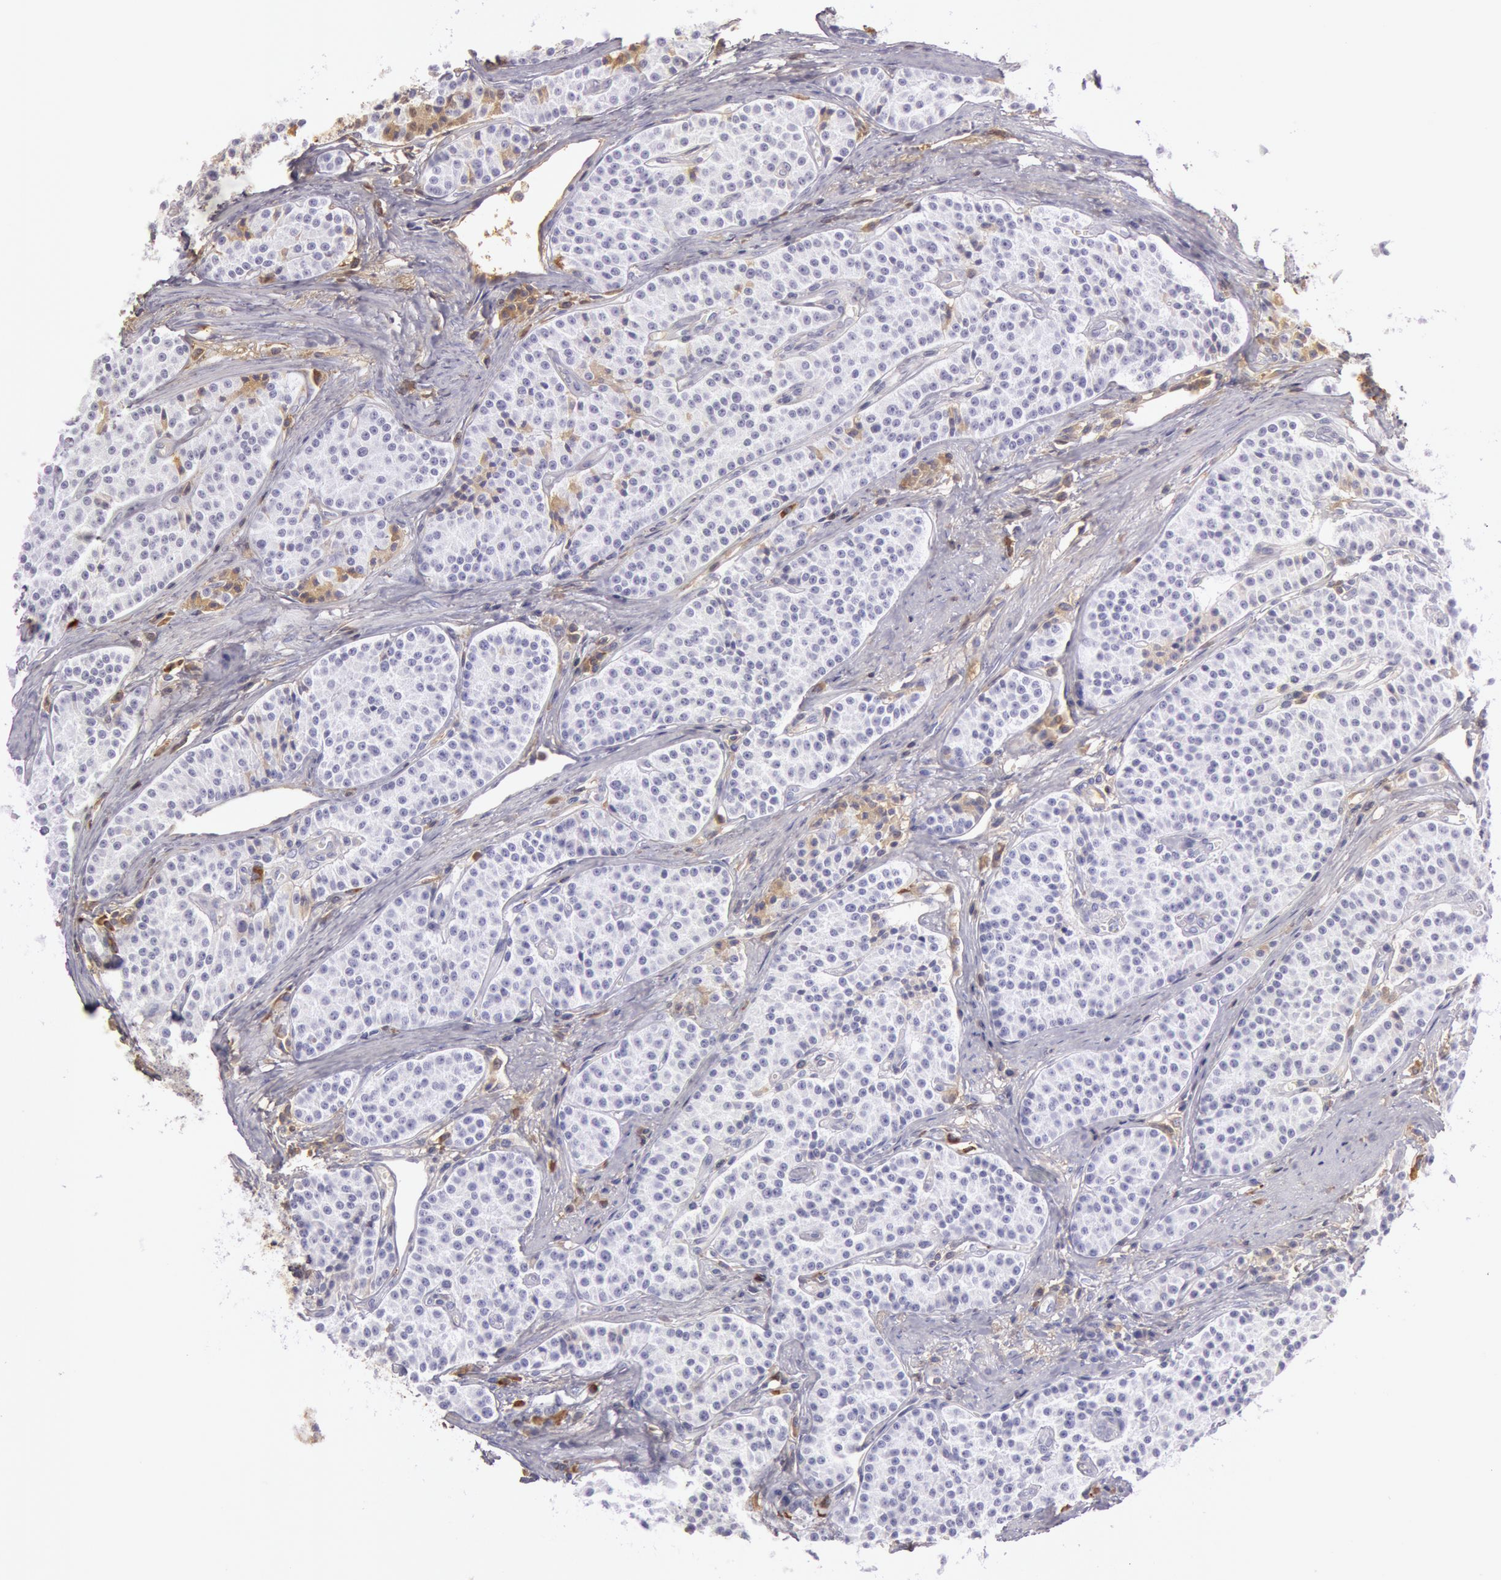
{"staining": {"intensity": "moderate", "quantity": "<25%", "location": "cytoplasmic/membranous"}, "tissue": "carcinoid", "cell_type": "Tumor cells", "image_type": "cancer", "snomed": [{"axis": "morphology", "description": "Carcinoid, malignant, NOS"}, {"axis": "topography", "description": "Stomach"}], "caption": "Immunohistochemical staining of human carcinoid reveals low levels of moderate cytoplasmic/membranous protein expression in approximately <25% of tumor cells.", "gene": "IGHG1", "patient": {"sex": "female", "age": 76}}